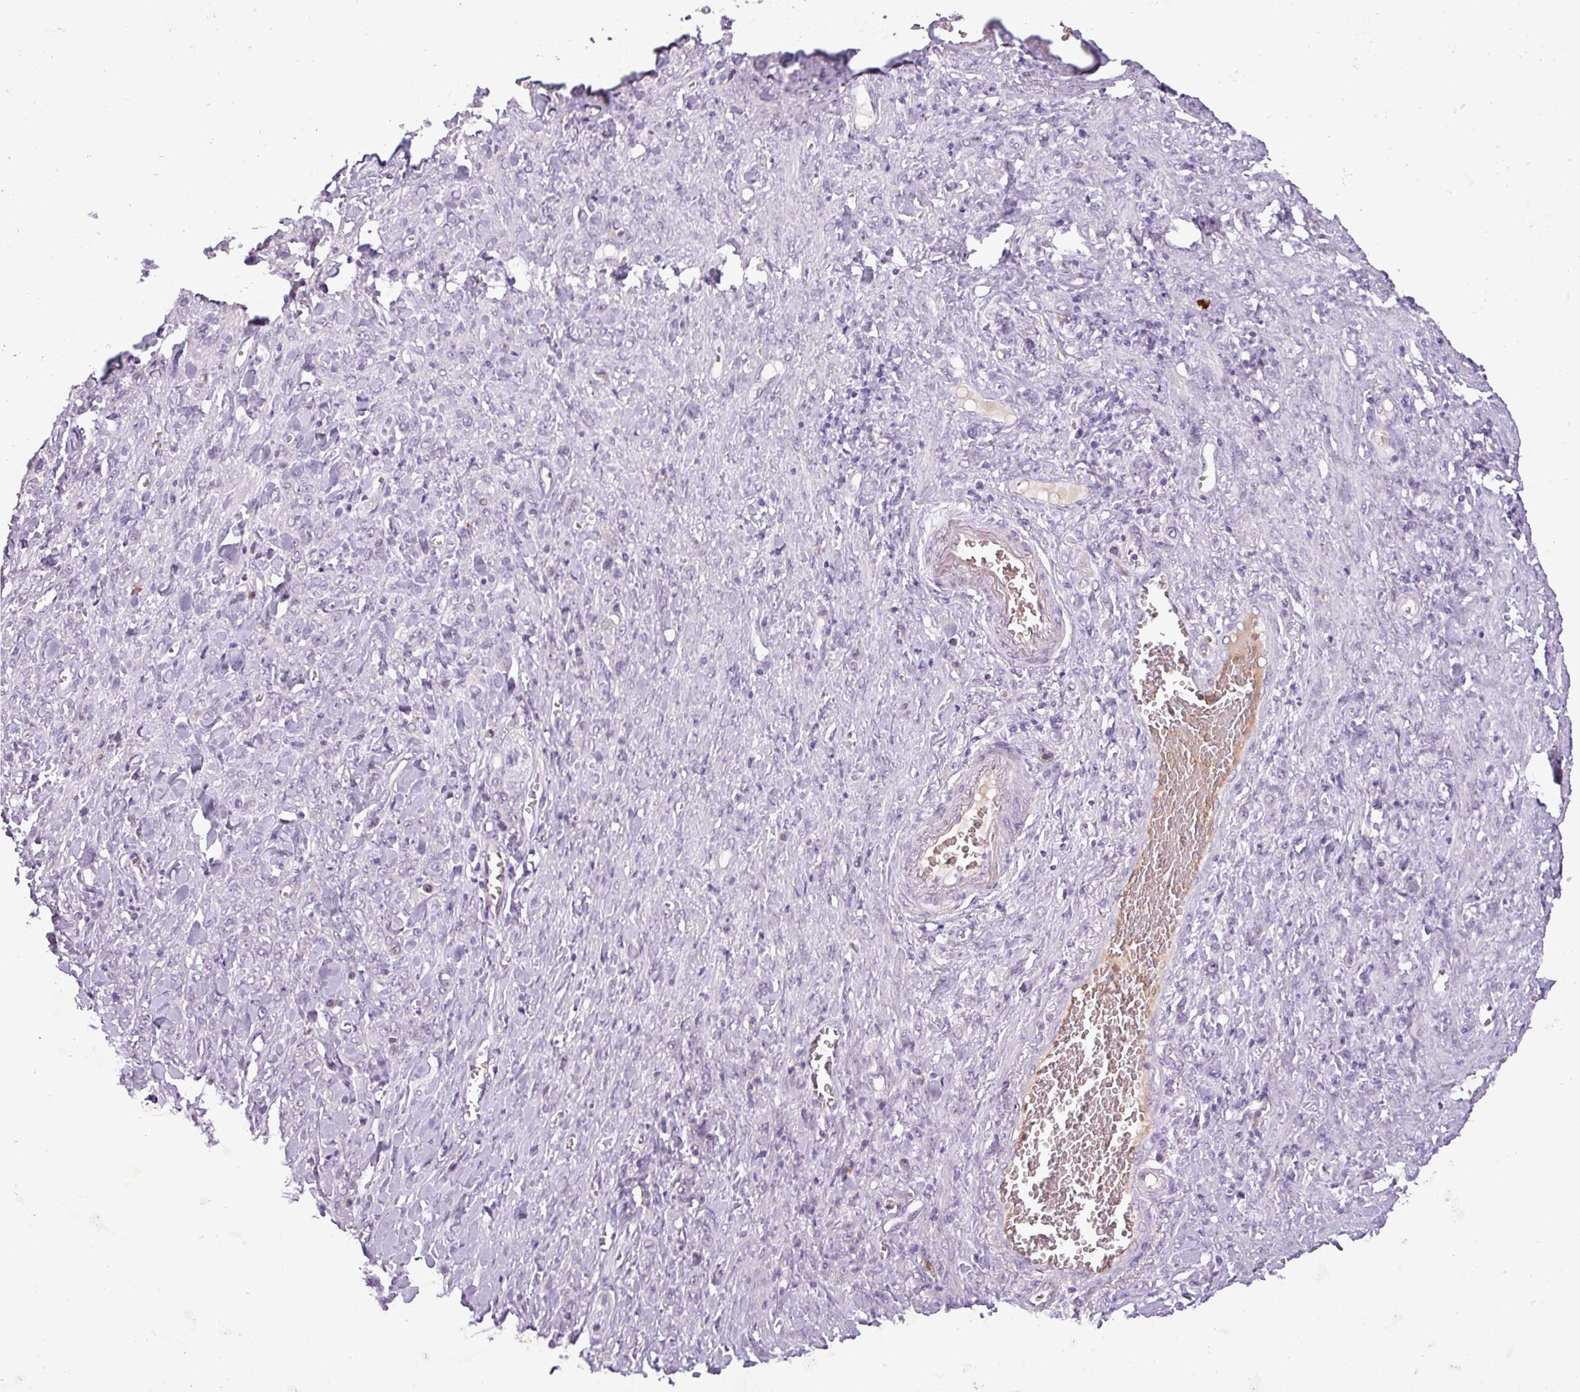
{"staining": {"intensity": "negative", "quantity": "none", "location": "none"}, "tissue": "stomach cancer", "cell_type": "Tumor cells", "image_type": "cancer", "snomed": [{"axis": "morphology", "description": "Normal tissue, NOS"}, {"axis": "morphology", "description": "Adenocarcinoma, NOS"}, {"axis": "topography", "description": "Stomach"}], "caption": "Immunohistochemistry histopathology image of neoplastic tissue: stomach adenocarcinoma stained with DAB (3,3'-diaminobenzidine) reveals no significant protein expression in tumor cells.", "gene": "C4B", "patient": {"sex": "male", "age": 82}}